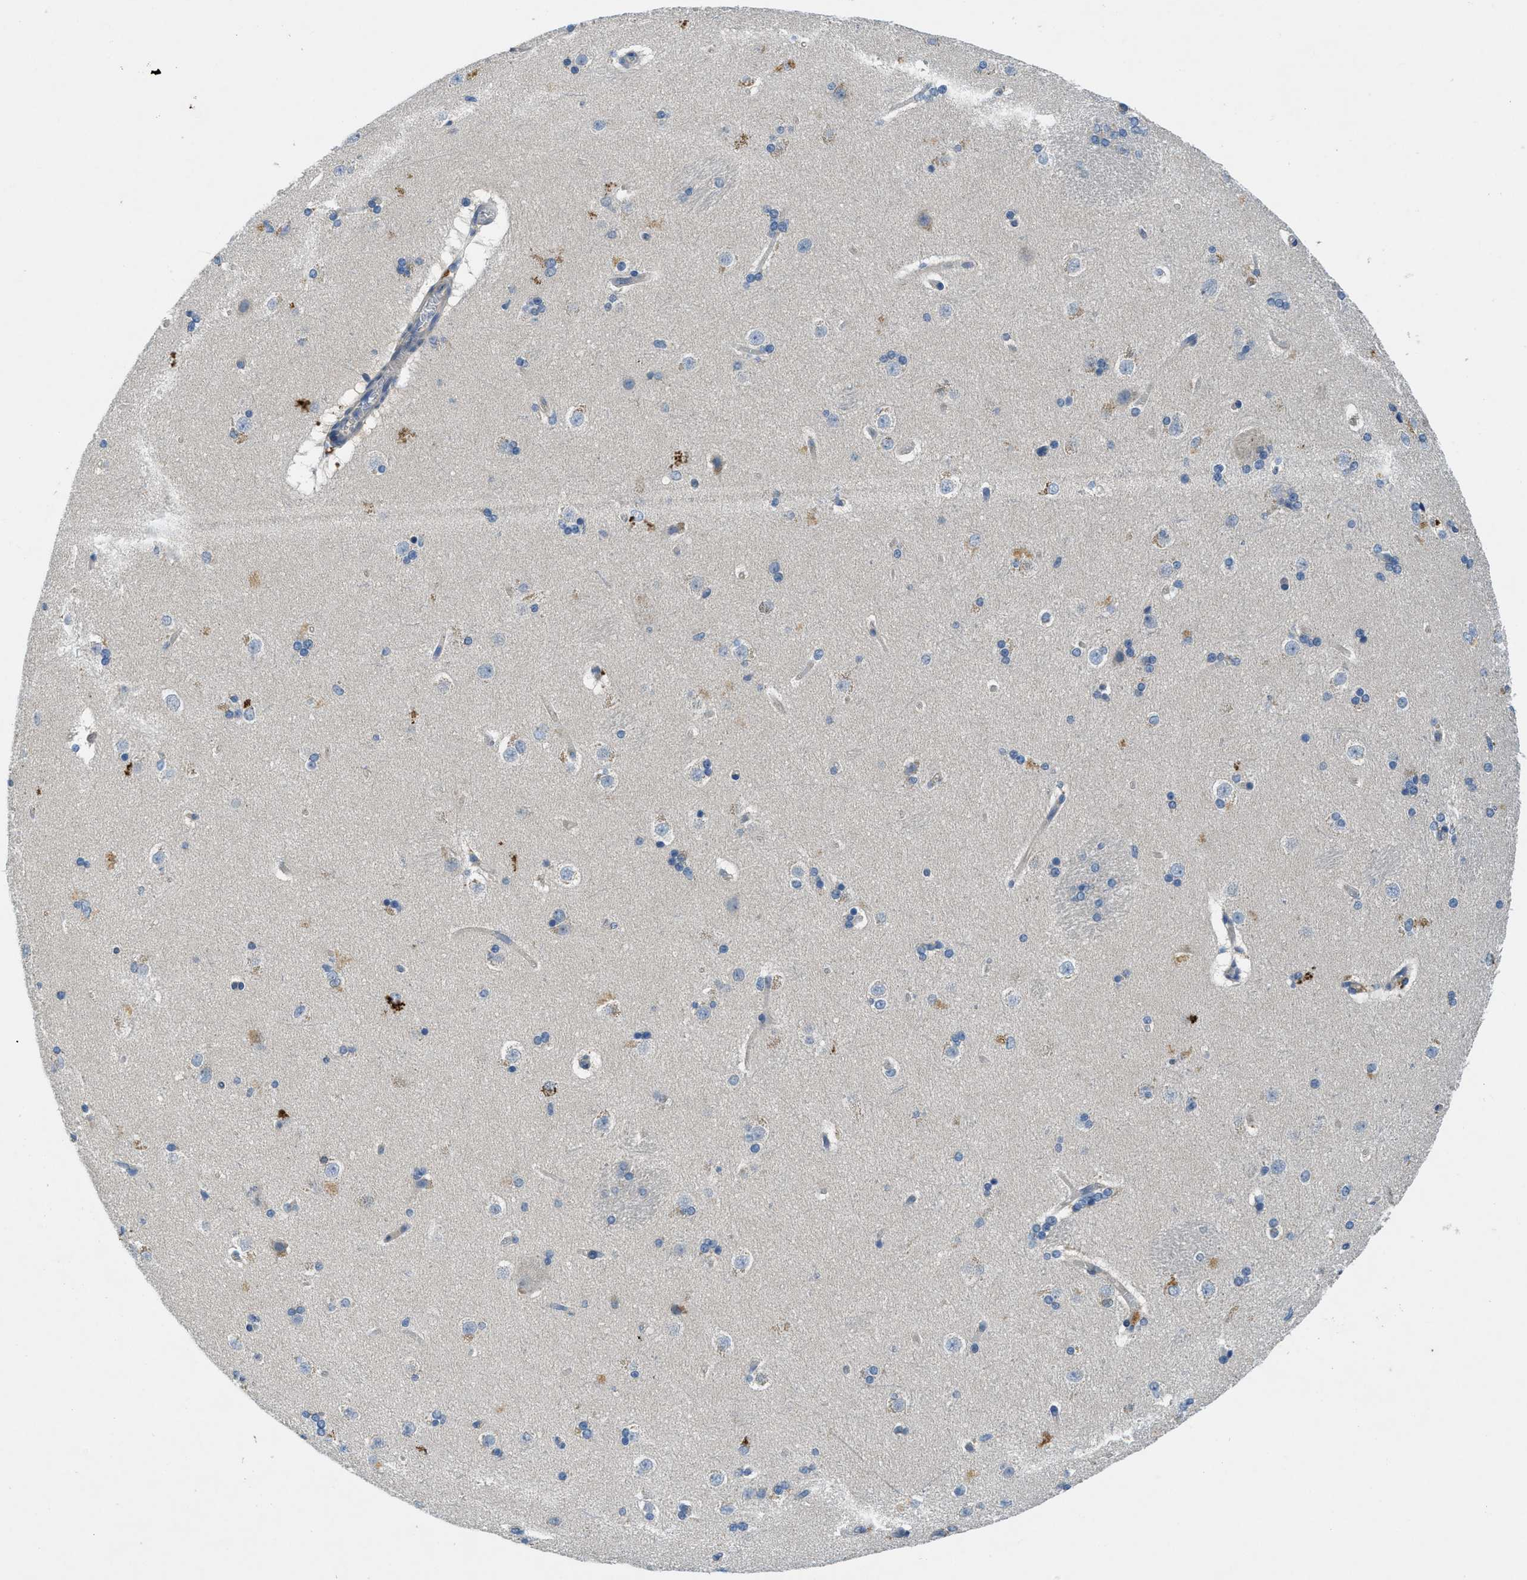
{"staining": {"intensity": "negative", "quantity": "none", "location": "none"}, "tissue": "caudate", "cell_type": "Glial cells", "image_type": "normal", "snomed": [{"axis": "morphology", "description": "Normal tissue, NOS"}, {"axis": "topography", "description": "Lateral ventricle wall"}], "caption": "A high-resolution histopathology image shows IHC staining of unremarkable caudate, which displays no significant positivity in glial cells. The staining is performed using DAB (3,3'-diaminobenzidine) brown chromogen with nuclei counter-stained in using hematoxylin.", "gene": "RIPK2", "patient": {"sex": "female", "age": 19}}